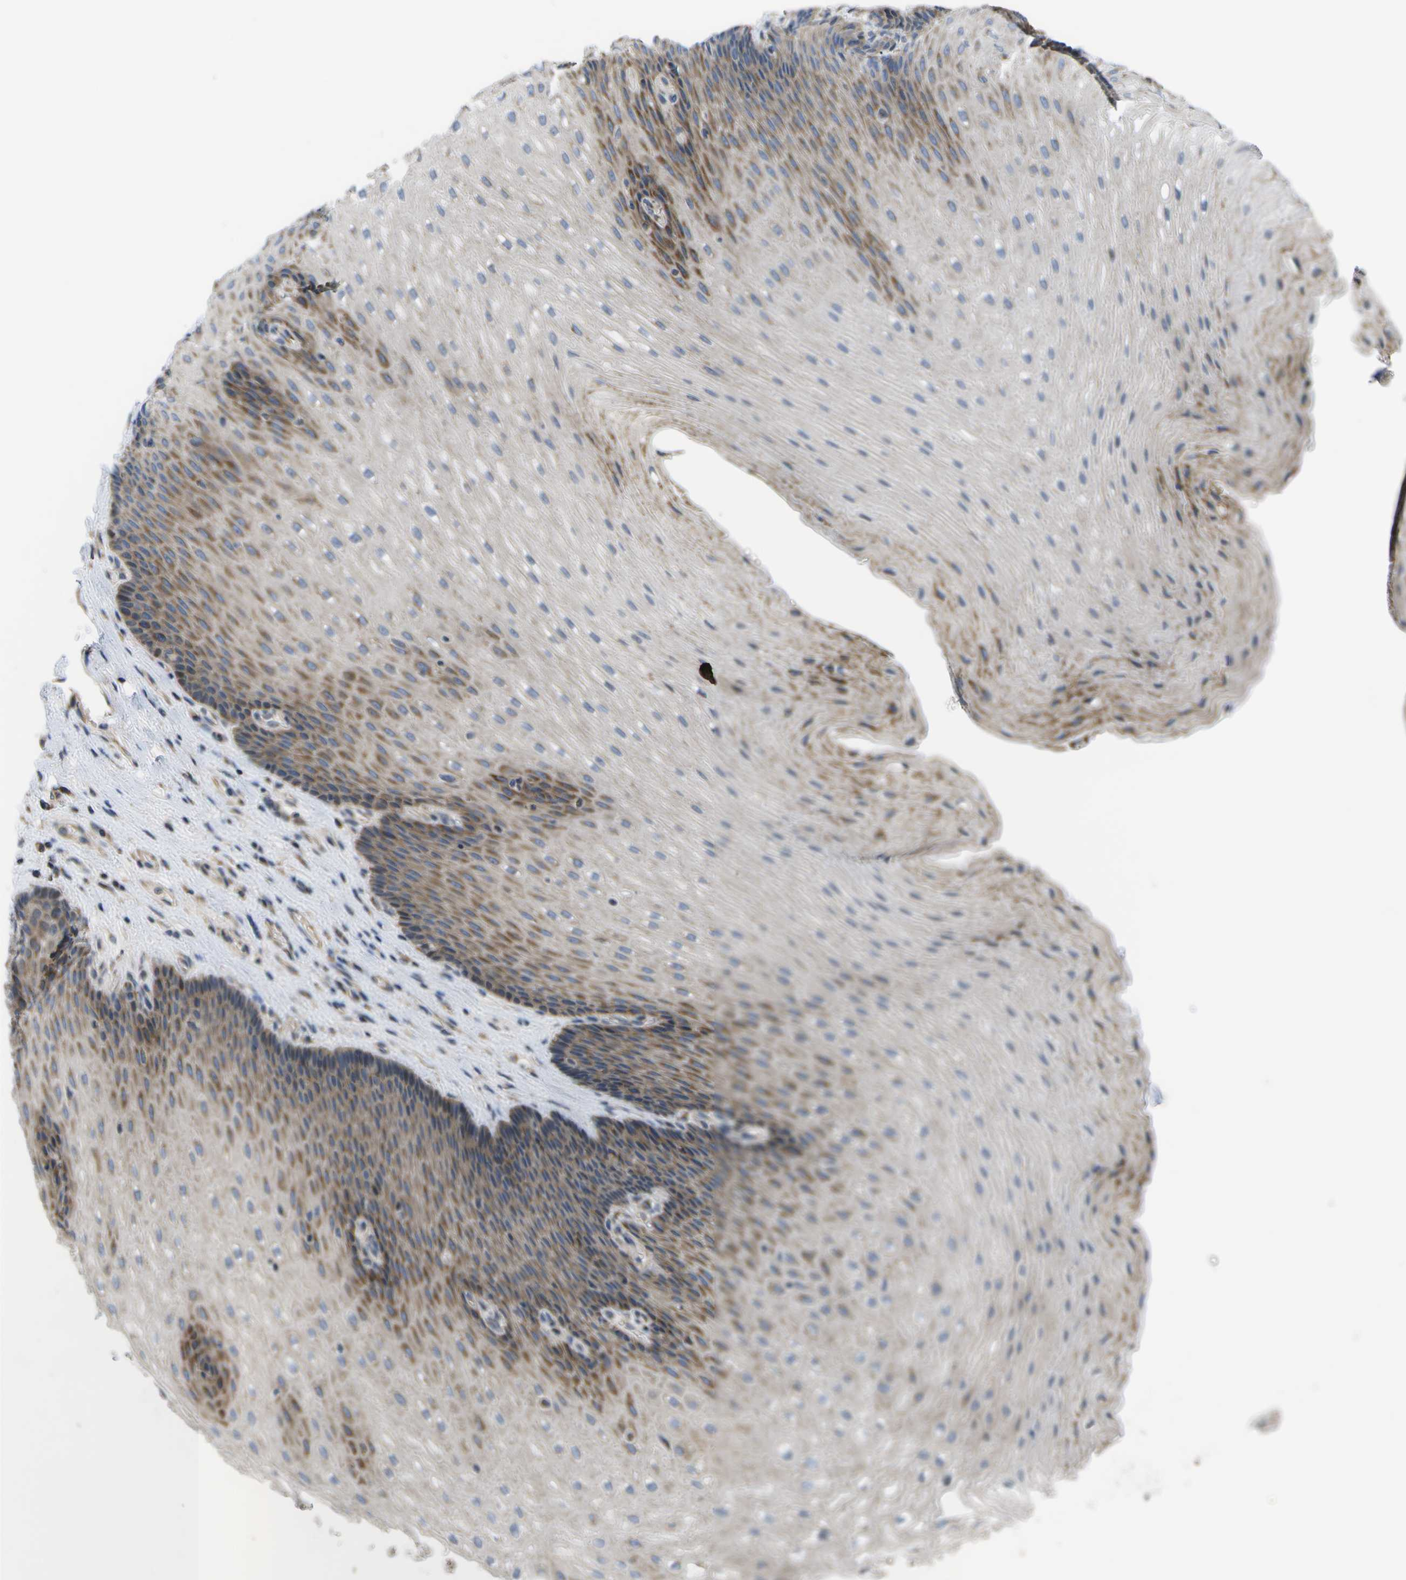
{"staining": {"intensity": "moderate", "quantity": ">75%", "location": "cytoplasmic/membranous"}, "tissue": "esophagus", "cell_type": "Squamous epithelial cells", "image_type": "normal", "snomed": [{"axis": "morphology", "description": "Normal tissue, NOS"}, {"axis": "topography", "description": "Esophagus"}], "caption": "This micrograph displays immunohistochemistry staining of unremarkable esophagus, with medium moderate cytoplasmic/membranous expression in about >75% of squamous epithelial cells.", "gene": "HADHA", "patient": {"sex": "male", "age": 48}}